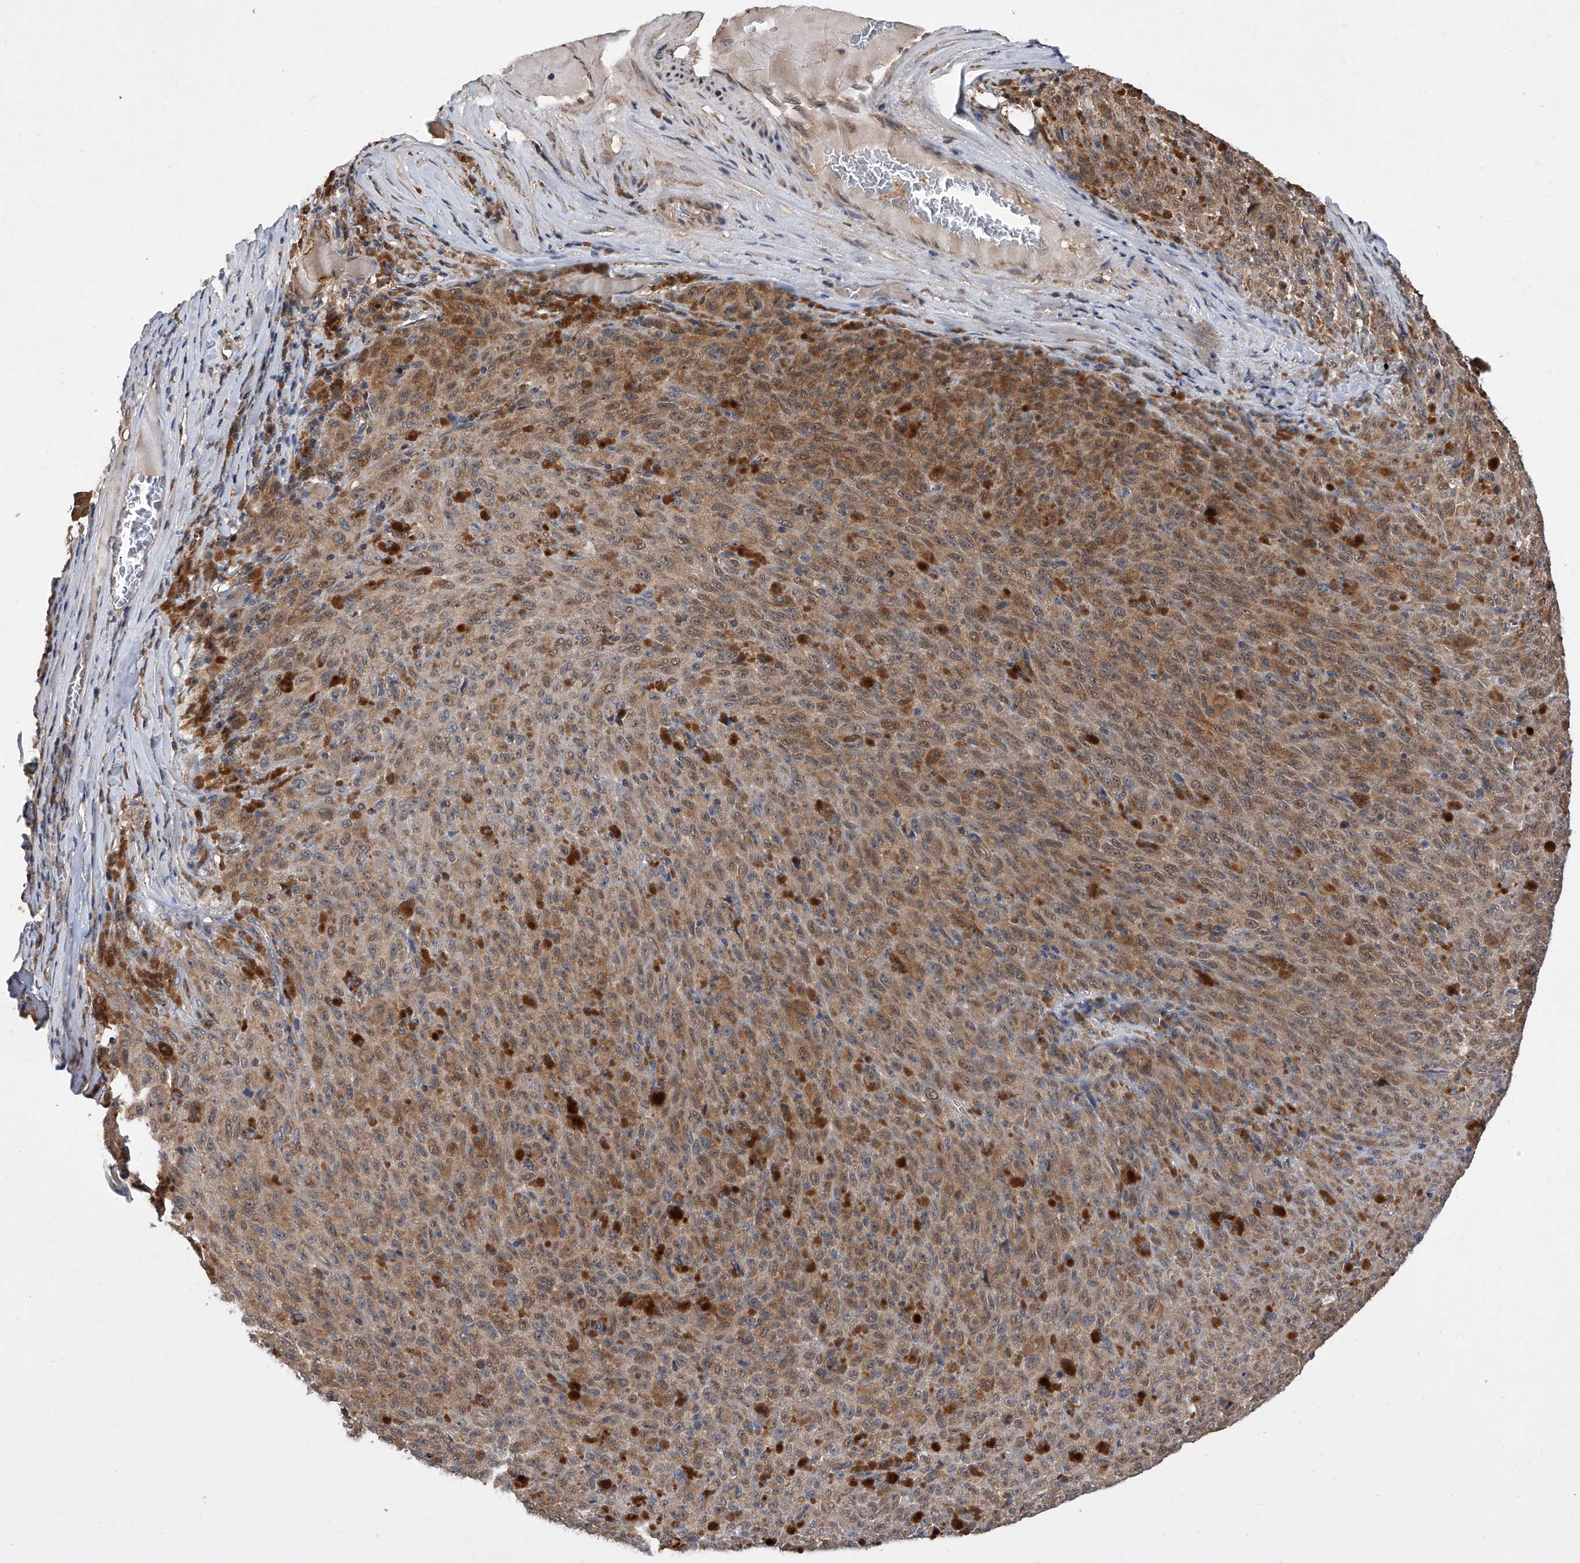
{"staining": {"intensity": "moderate", "quantity": ">75%", "location": "cytoplasmic/membranous"}, "tissue": "melanoma", "cell_type": "Tumor cells", "image_type": "cancer", "snomed": [{"axis": "morphology", "description": "Malignant melanoma, NOS"}, {"axis": "topography", "description": "Skin"}], "caption": "Protein analysis of melanoma tissue exhibits moderate cytoplasmic/membranous staining in about >75% of tumor cells.", "gene": "GMDS", "patient": {"sex": "female", "age": 82}}